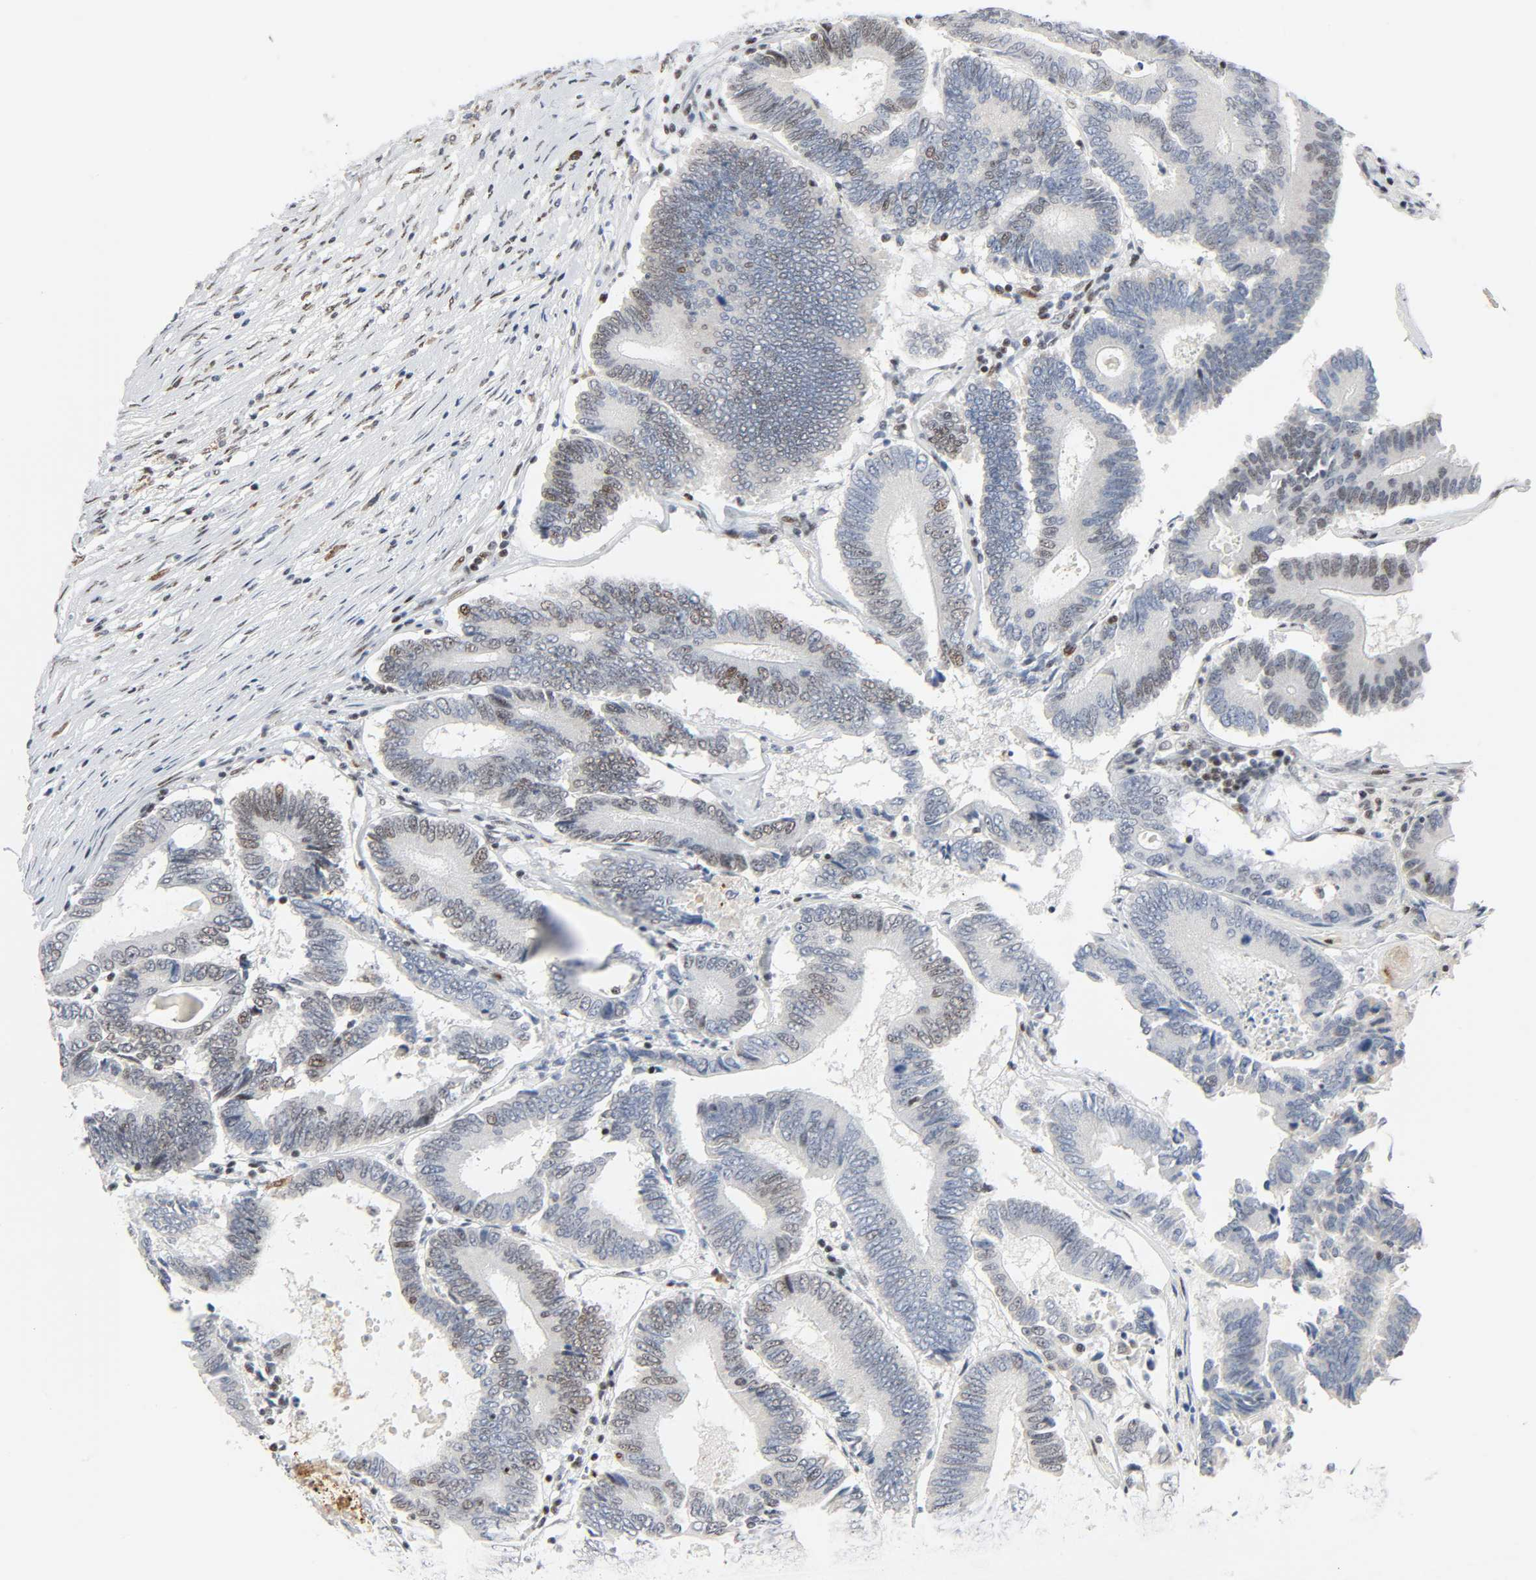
{"staining": {"intensity": "weak", "quantity": "25%-75%", "location": "nuclear"}, "tissue": "colorectal cancer", "cell_type": "Tumor cells", "image_type": "cancer", "snomed": [{"axis": "morphology", "description": "Normal tissue, NOS"}, {"axis": "morphology", "description": "Adenocarcinoma, NOS"}, {"axis": "topography", "description": "Colon"}], "caption": "Immunohistochemistry (IHC) staining of colorectal cancer (adenocarcinoma), which demonstrates low levels of weak nuclear positivity in approximately 25%-75% of tumor cells indicating weak nuclear protein positivity. The staining was performed using DAB (brown) for protein detection and nuclei were counterstained in hematoxylin (blue).", "gene": "CREBBP", "patient": {"sex": "female", "age": 78}}